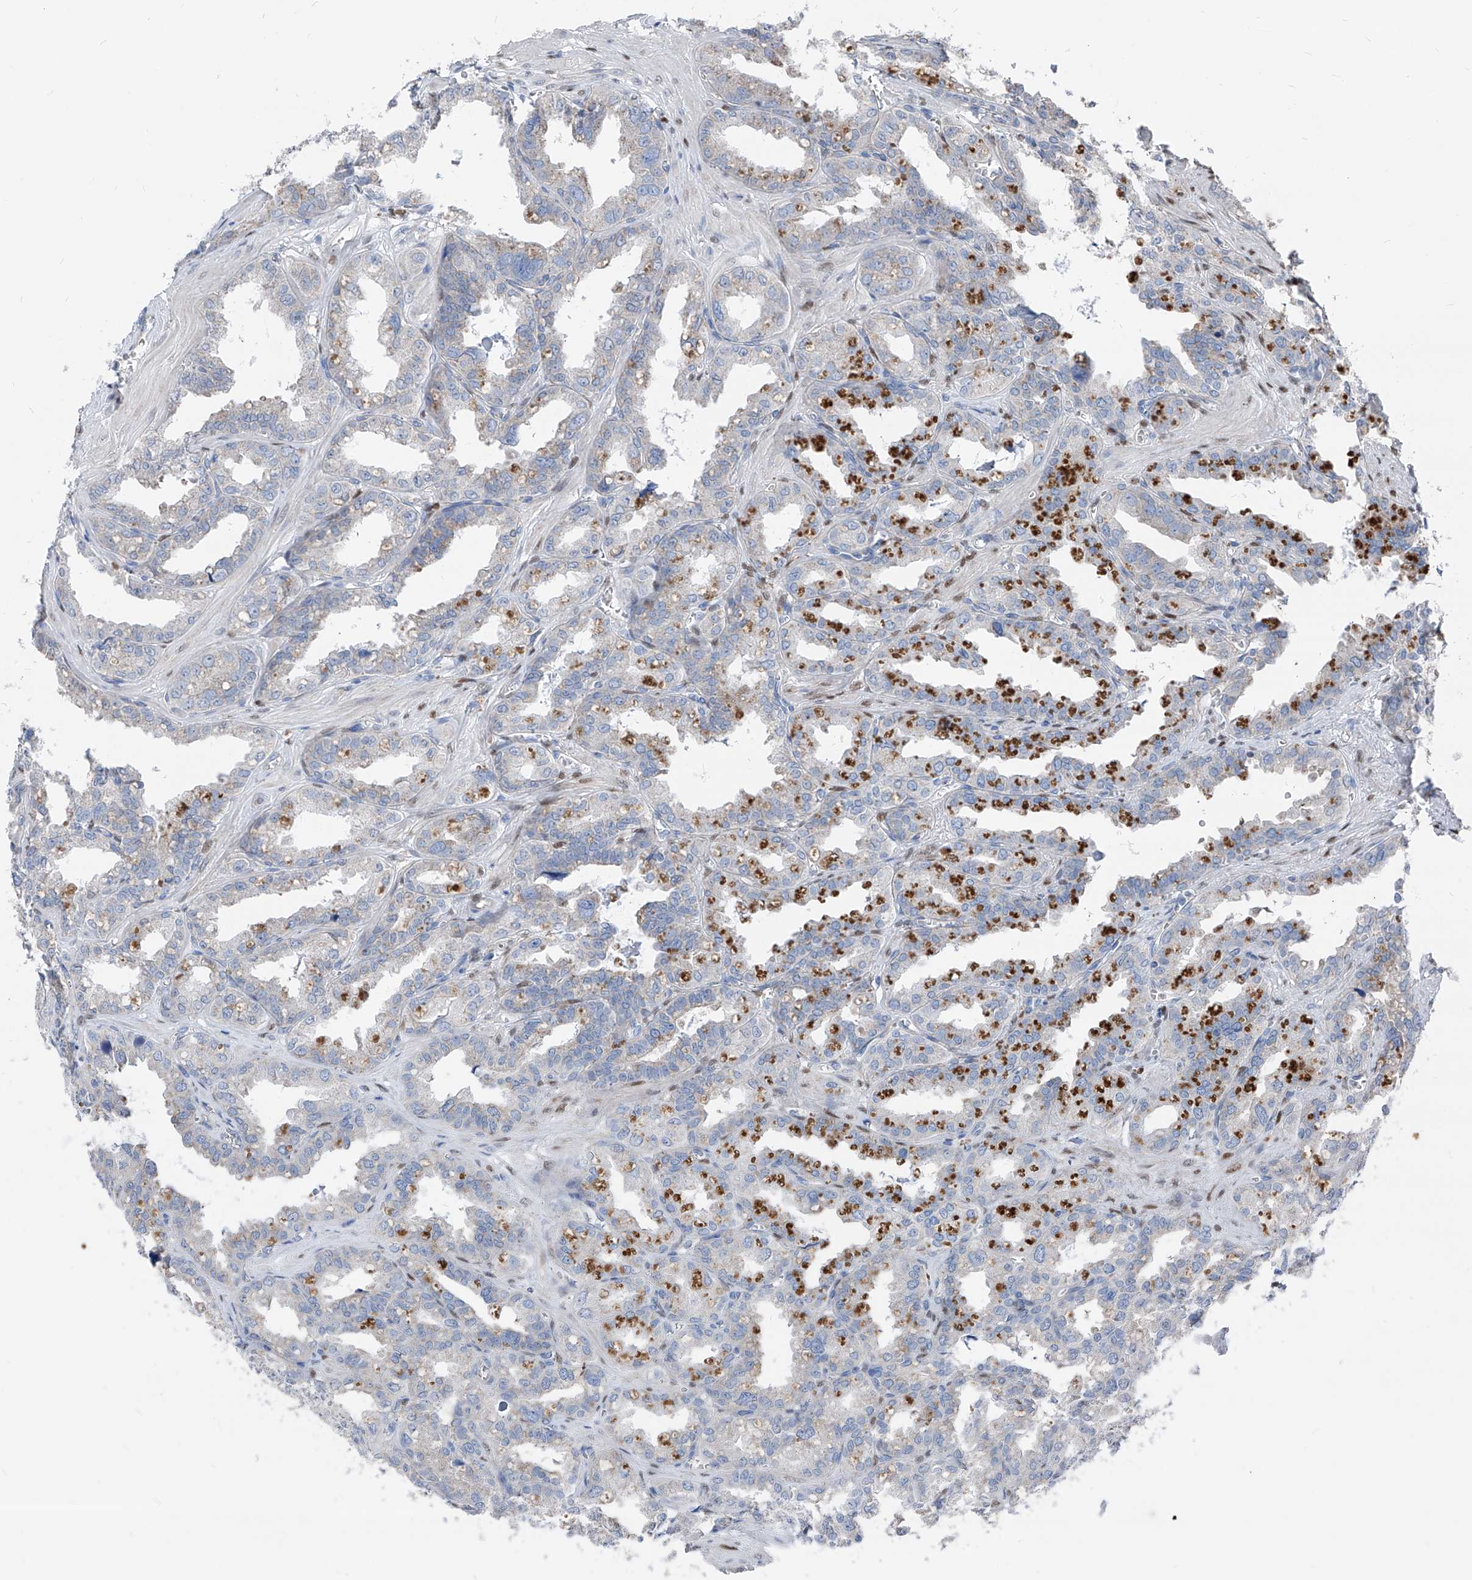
{"staining": {"intensity": "weak", "quantity": "<25%", "location": "cytoplasmic/membranous"}, "tissue": "seminal vesicle", "cell_type": "Glandular cells", "image_type": "normal", "snomed": [{"axis": "morphology", "description": "Normal tissue, NOS"}, {"axis": "topography", "description": "Prostate"}, {"axis": "topography", "description": "Seminal veicle"}], "caption": "A histopathology image of seminal vesicle stained for a protein demonstrates no brown staining in glandular cells. The staining was performed using DAB to visualize the protein expression in brown, while the nuclei were stained in blue with hematoxylin (Magnification: 20x).", "gene": "AGPS", "patient": {"sex": "male", "age": 51}}